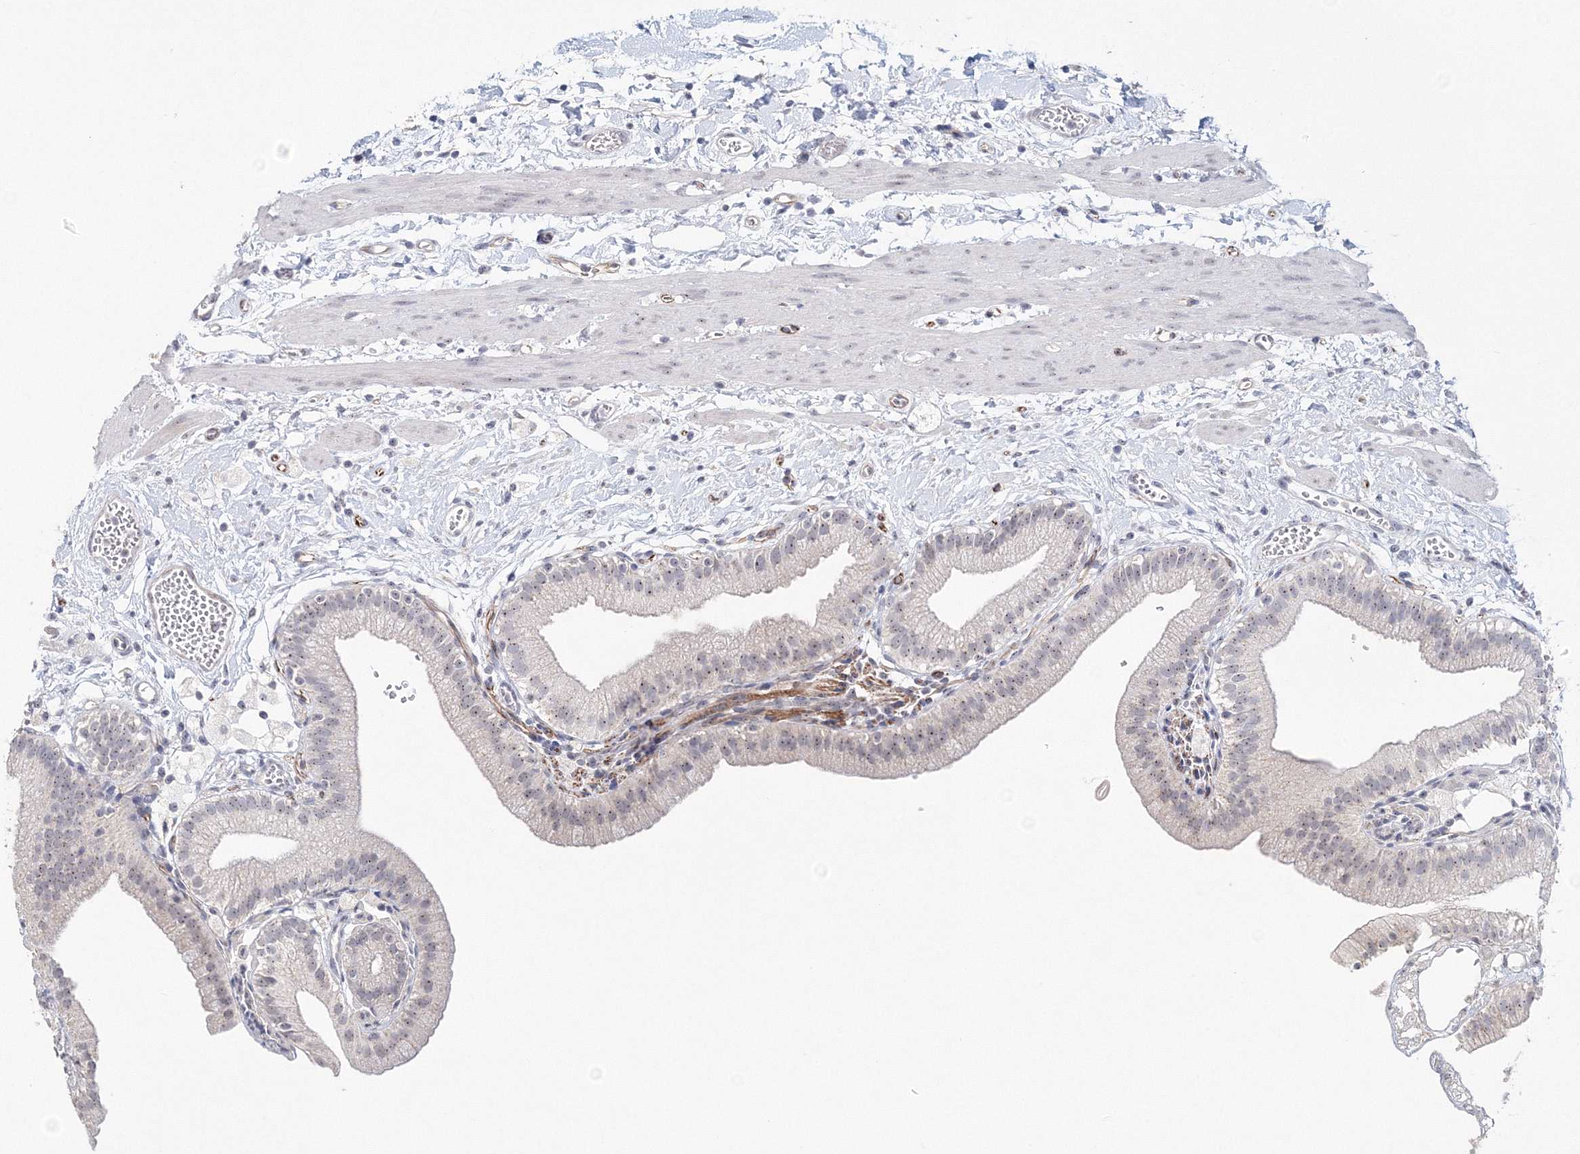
{"staining": {"intensity": "moderate", "quantity": "25%-75%", "location": "nuclear"}, "tissue": "gallbladder", "cell_type": "Glandular cells", "image_type": "normal", "snomed": [{"axis": "morphology", "description": "Normal tissue, NOS"}, {"axis": "topography", "description": "Gallbladder"}], "caption": "DAB immunohistochemical staining of benign gallbladder displays moderate nuclear protein staining in approximately 25%-75% of glandular cells.", "gene": "SIRT7", "patient": {"sex": "male", "age": 55}}